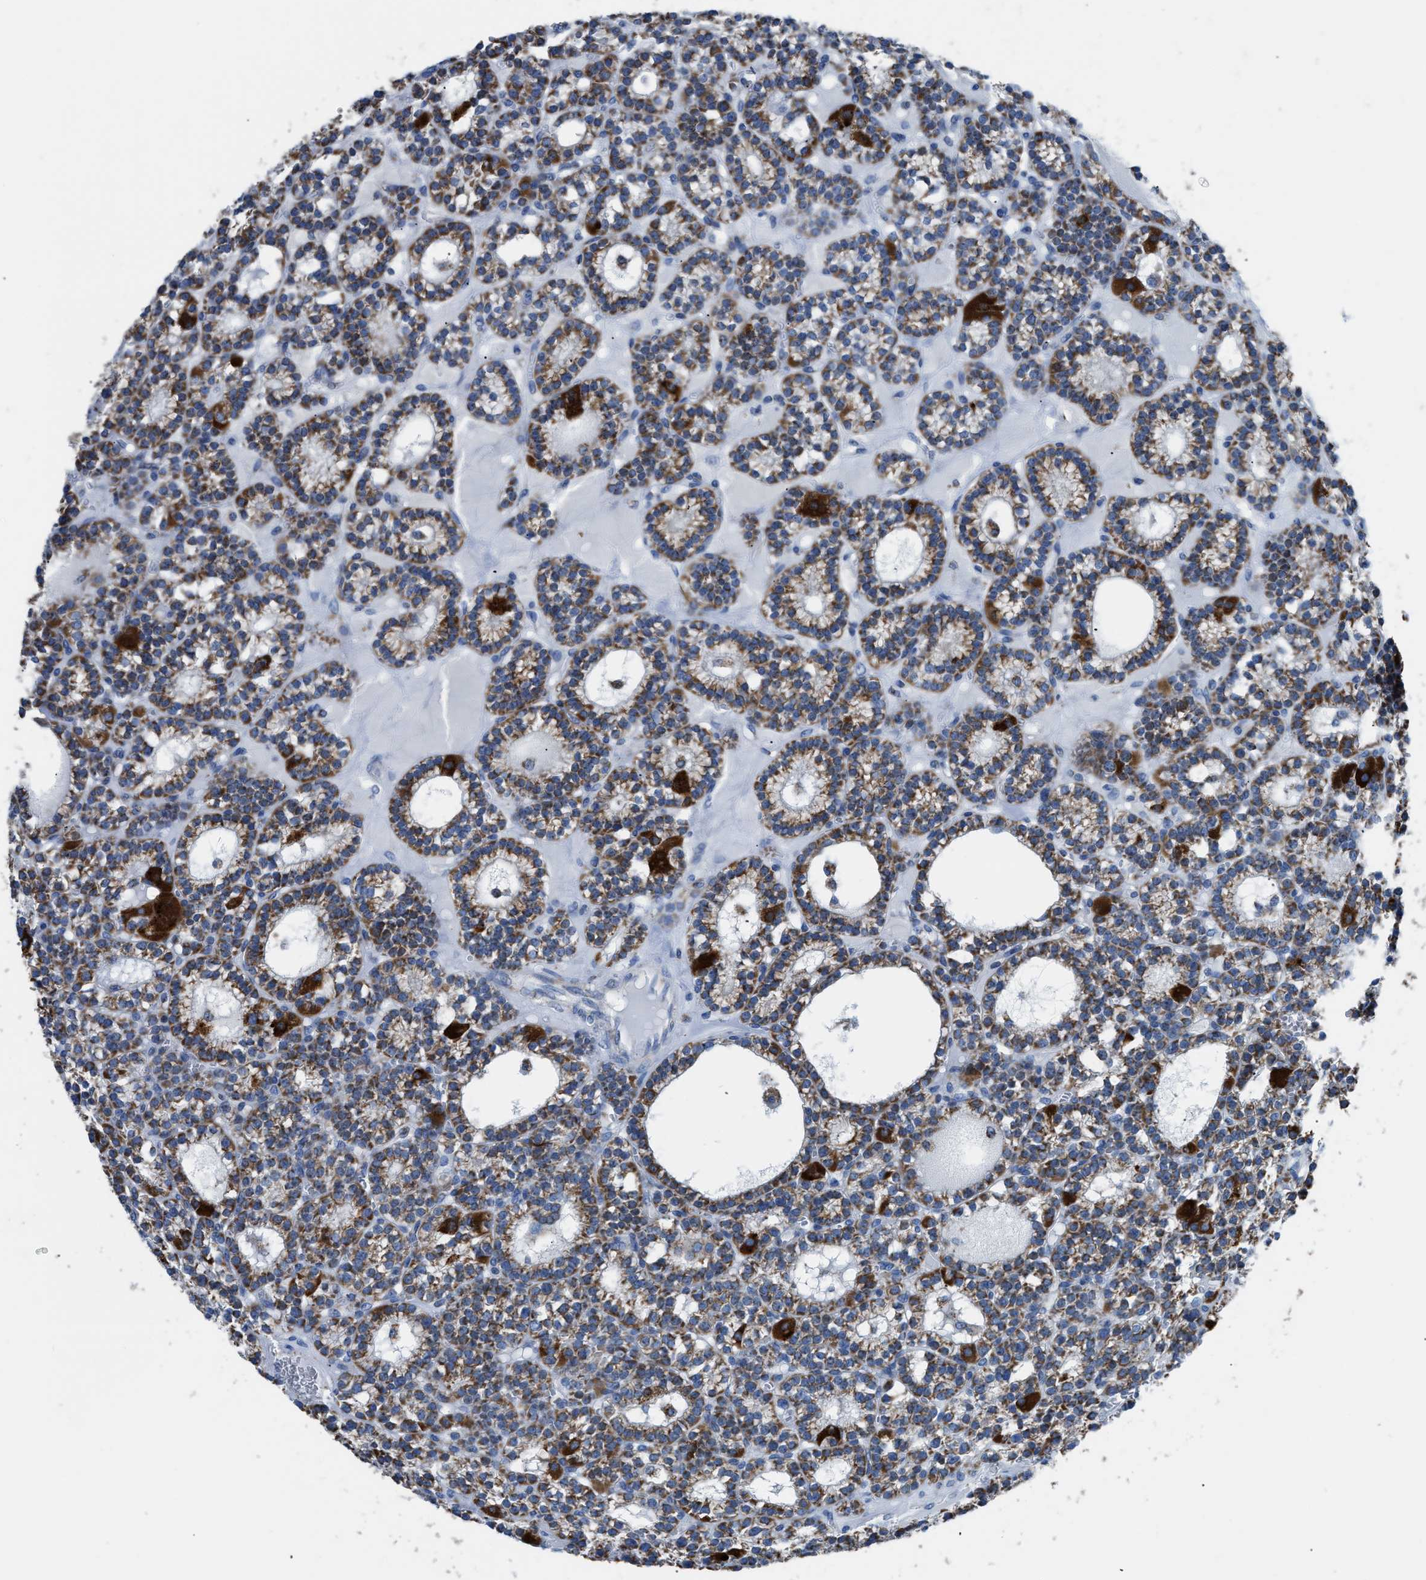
{"staining": {"intensity": "strong", "quantity": ">75%", "location": "cytoplasmic/membranous"}, "tissue": "parathyroid gland", "cell_type": "Glandular cells", "image_type": "normal", "snomed": [{"axis": "morphology", "description": "Normal tissue, NOS"}, {"axis": "morphology", "description": "Adenoma, NOS"}, {"axis": "topography", "description": "Parathyroid gland"}], "caption": "A brown stain shows strong cytoplasmic/membranous positivity of a protein in glandular cells of unremarkable human parathyroid gland.", "gene": "ETFB", "patient": {"sex": "female", "age": 58}}